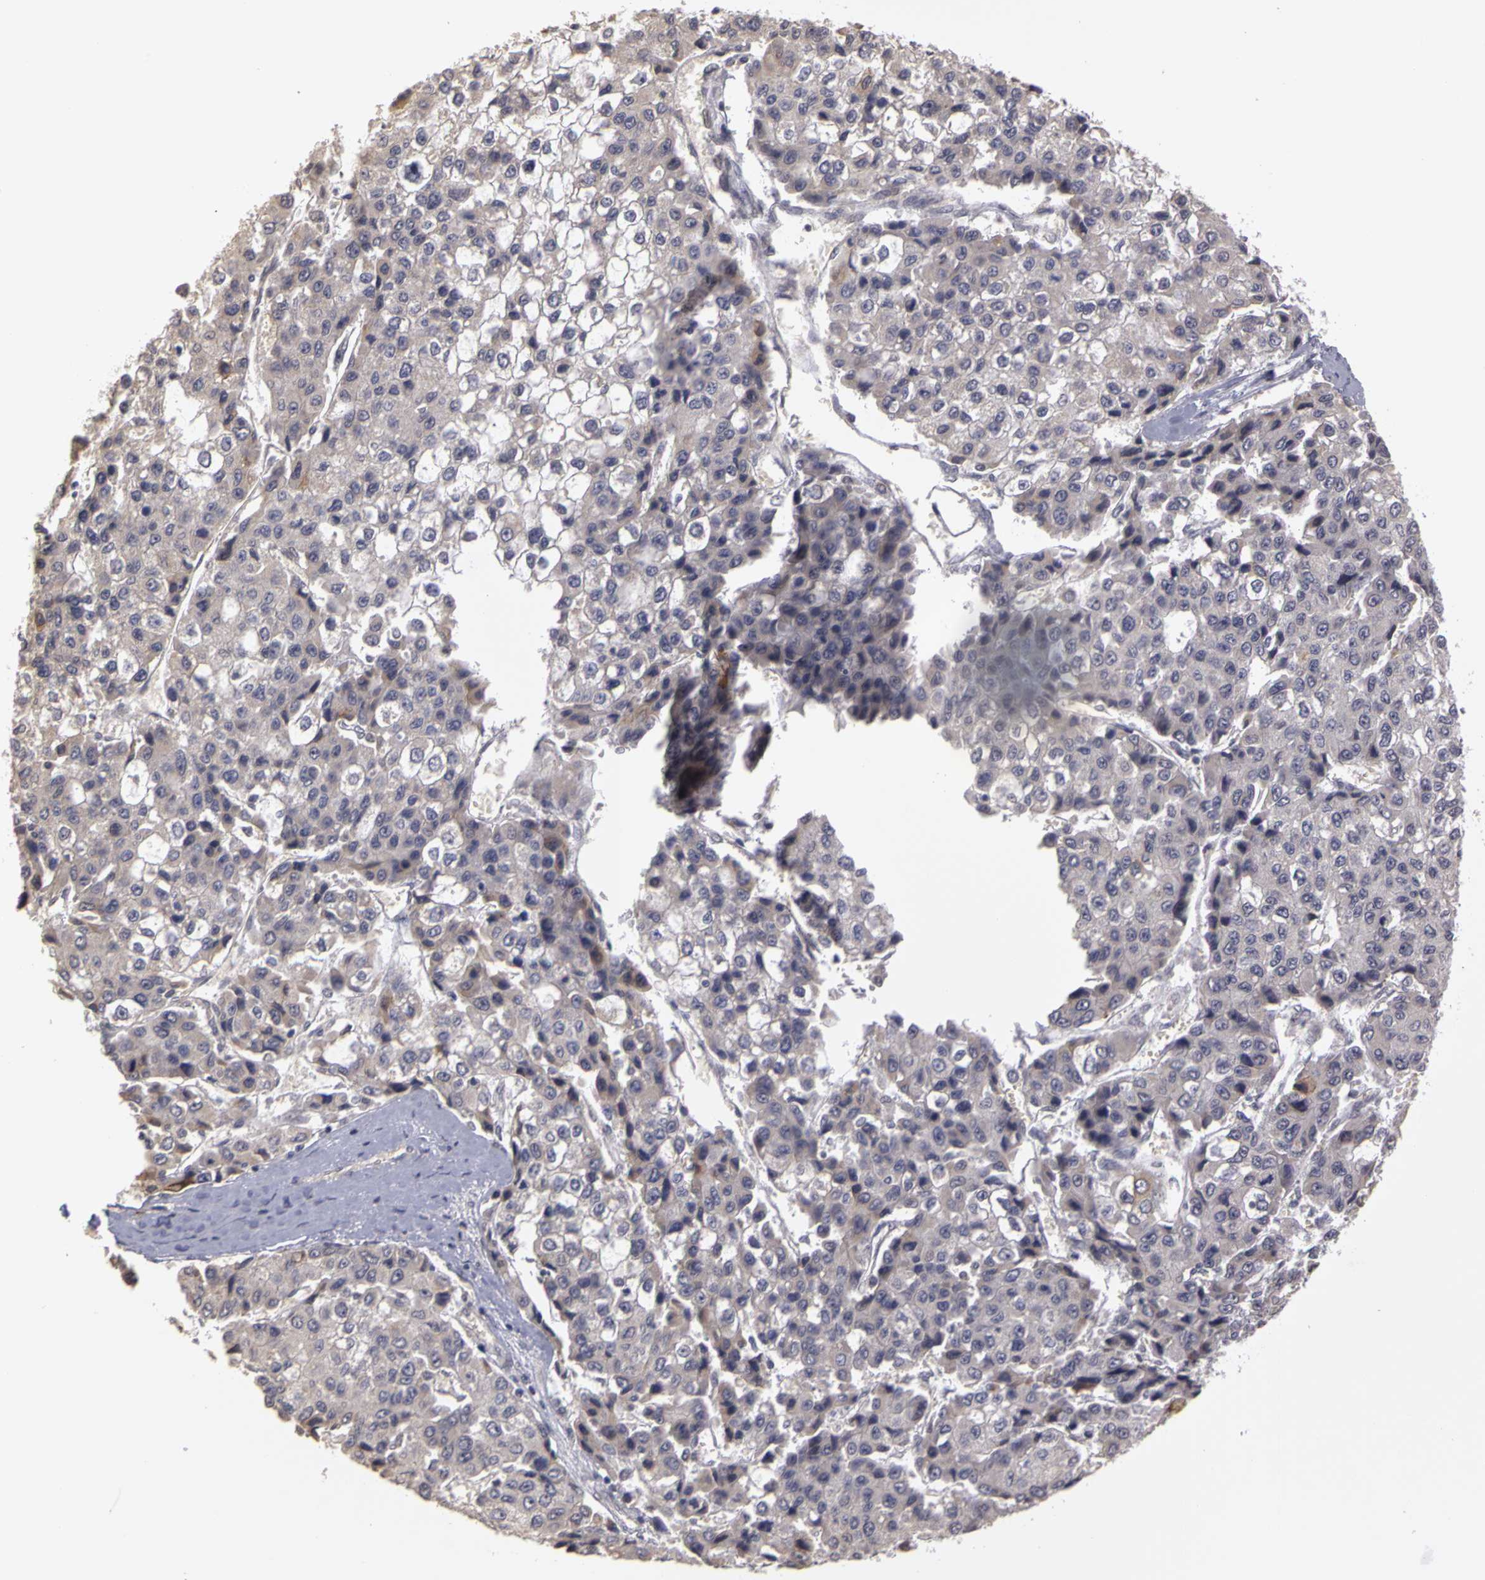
{"staining": {"intensity": "weak", "quantity": "<25%", "location": "cytoplasmic/membranous"}, "tissue": "liver cancer", "cell_type": "Tumor cells", "image_type": "cancer", "snomed": [{"axis": "morphology", "description": "Carcinoma, Hepatocellular, NOS"}, {"axis": "topography", "description": "Liver"}], "caption": "Hepatocellular carcinoma (liver) was stained to show a protein in brown. There is no significant staining in tumor cells.", "gene": "FRMD7", "patient": {"sex": "female", "age": 66}}